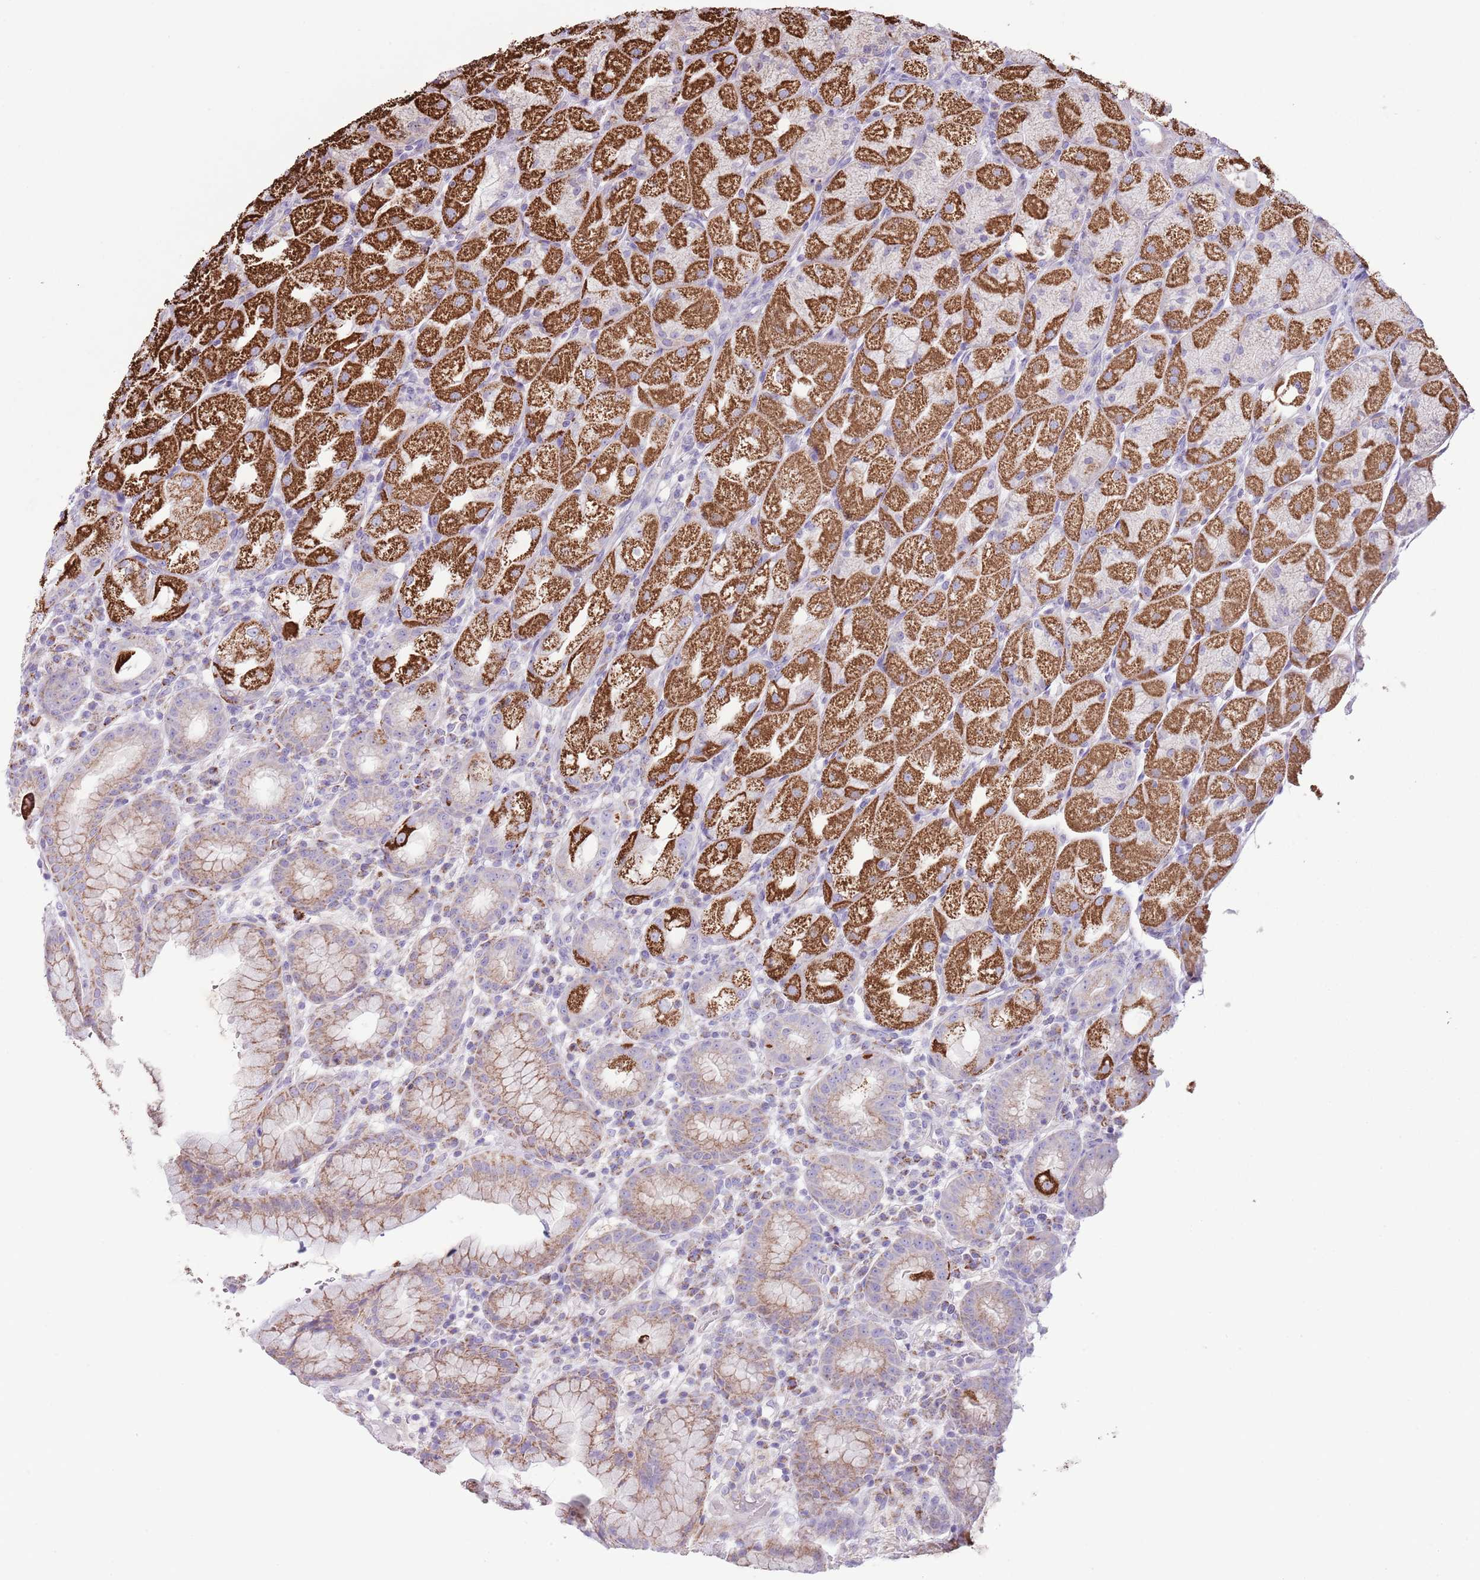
{"staining": {"intensity": "strong", "quantity": "25%-75%", "location": "cytoplasmic/membranous"}, "tissue": "stomach", "cell_type": "Glandular cells", "image_type": "normal", "snomed": [{"axis": "morphology", "description": "Normal tissue, NOS"}, {"axis": "topography", "description": "Stomach, upper"}], "caption": "Benign stomach reveals strong cytoplasmic/membranous staining in about 25%-75% of glandular cells, visualized by immunohistochemistry.", "gene": "ATP6V1B1", "patient": {"sex": "male", "age": 52}}